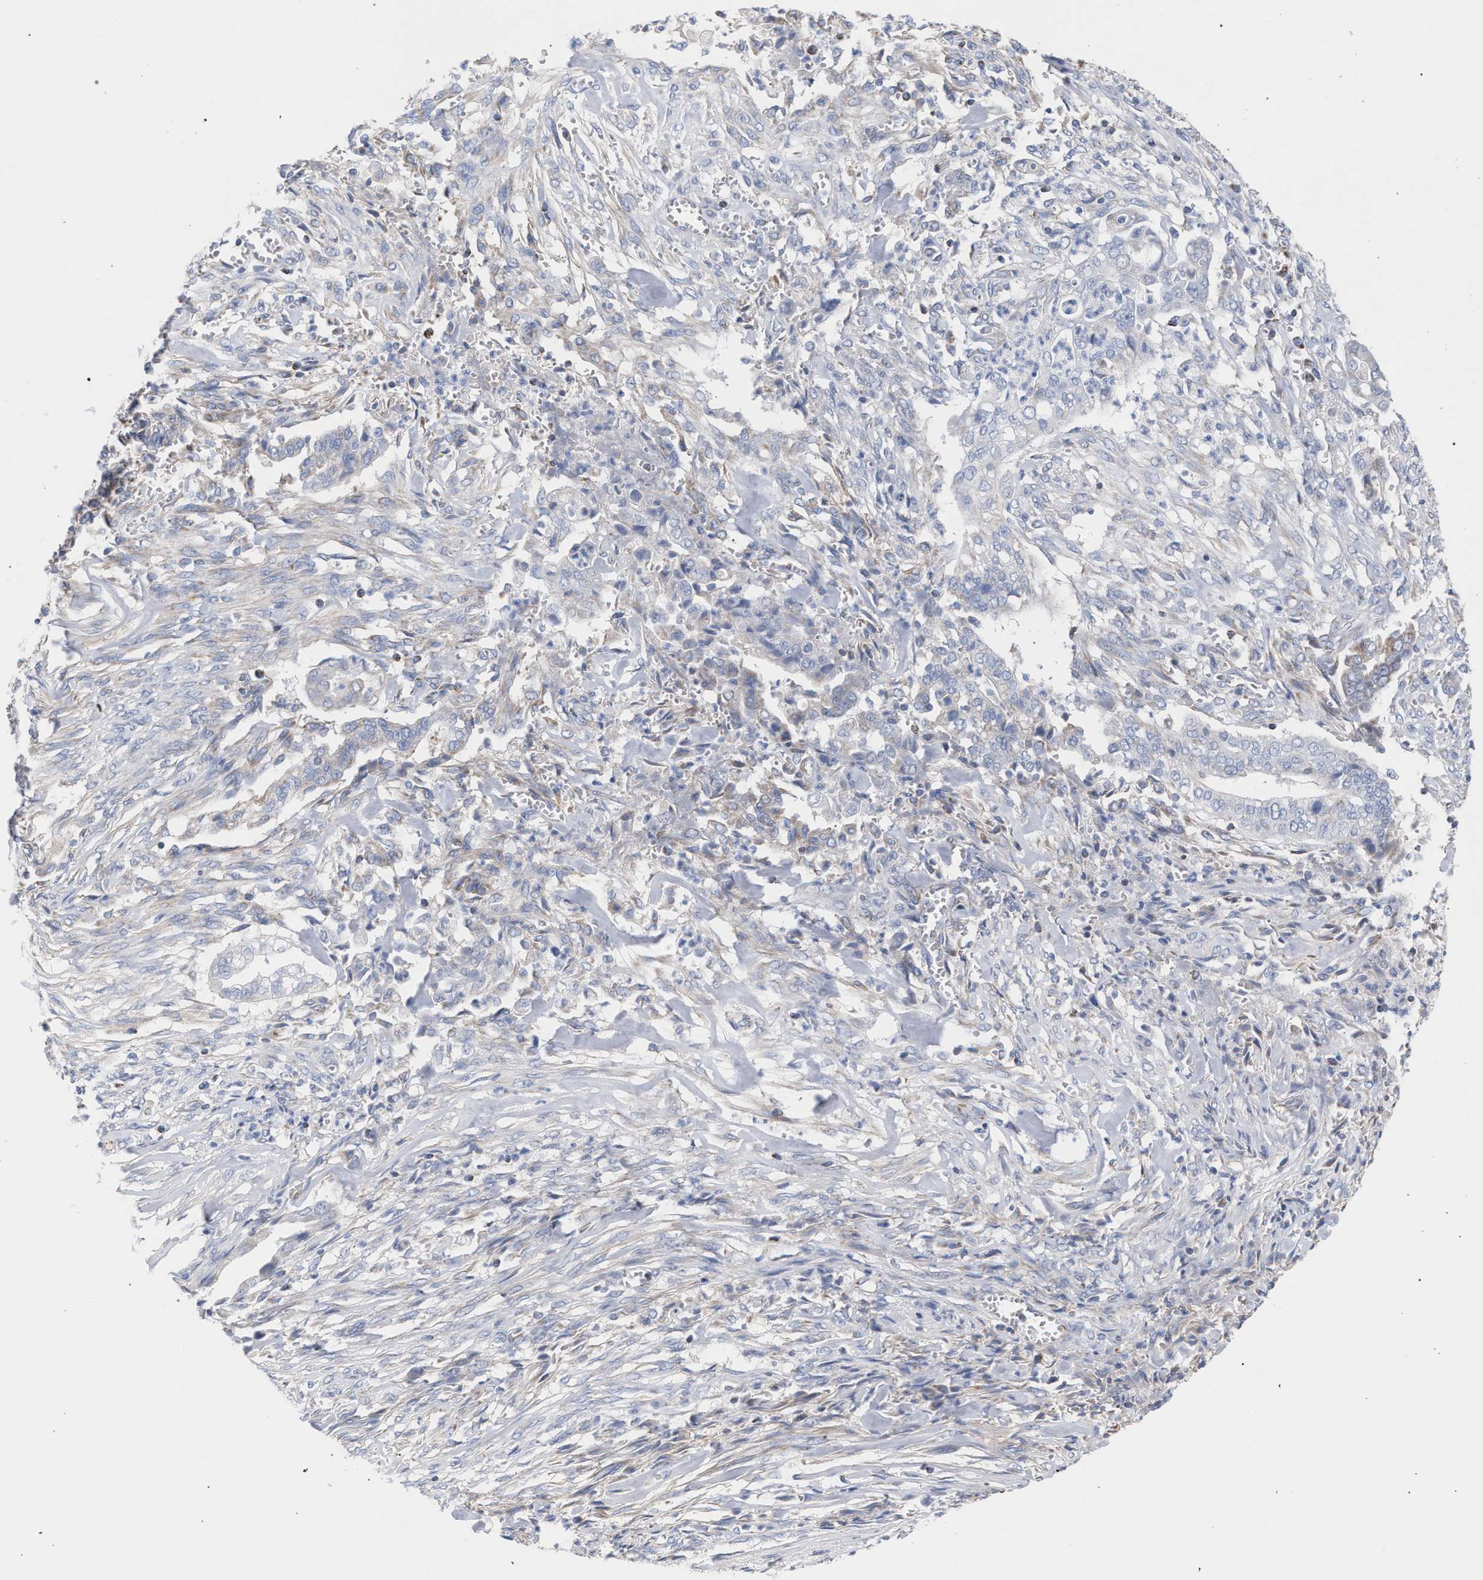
{"staining": {"intensity": "negative", "quantity": "none", "location": "none"}, "tissue": "cervical cancer", "cell_type": "Tumor cells", "image_type": "cancer", "snomed": [{"axis": "morphology", "description": "Adenocarcinoma, NOS"}, {"axis": "topography", "description": "Cervix"}], "caption": "Immunohistochemistry histopathology image of neoplastic tissue: adenocarcinoma (cervical) stained with DAB (3,3'-diaminobenzidine) demonstrates no significant protein expression in tumor cells.", "gene": "ECI2", "patient": {"sex": "female", "age": 44}}